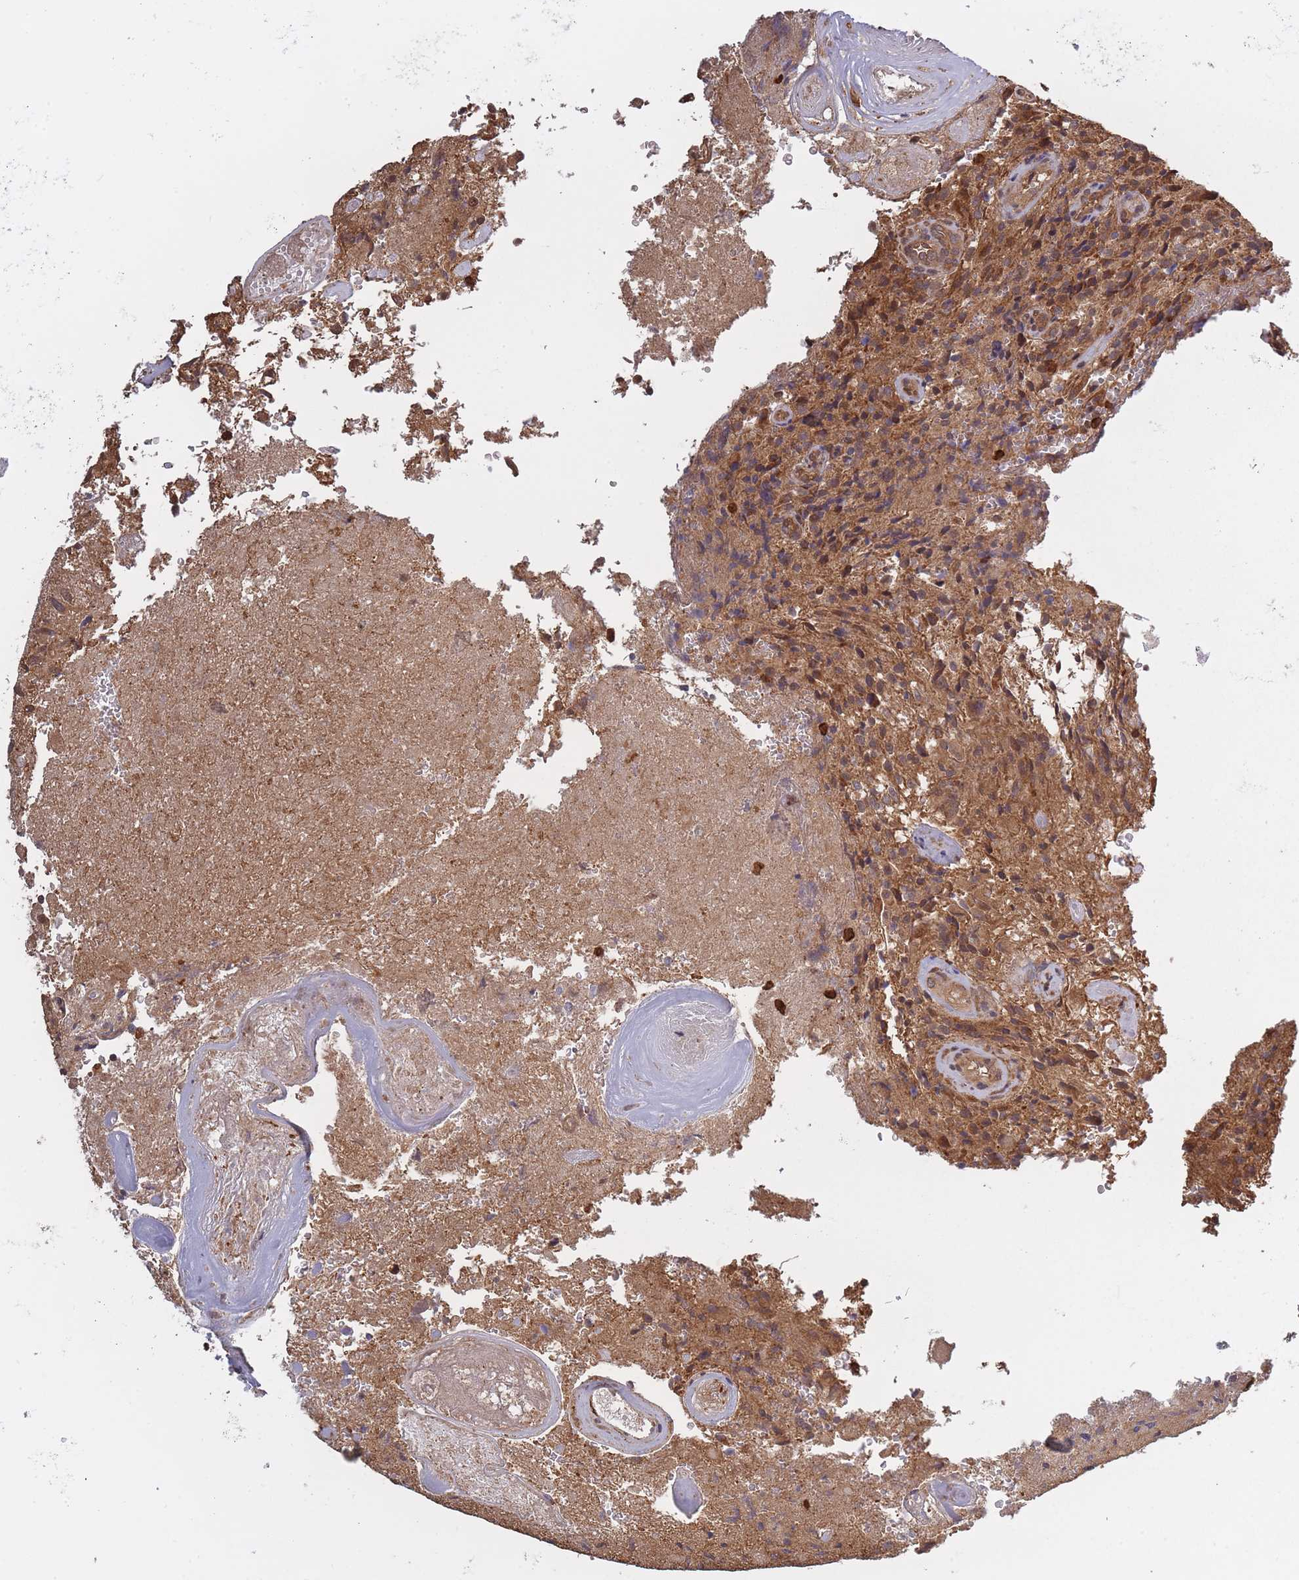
{"staining": {"intensity": "moderate", "quantity": ">75%", "location": "cytoplasmic/membranous"}, "tissue": "glioma", "cell_type": "Tumor cells", "image_type": "cancer", "snomed": [{"axis": "morphology", "description": "Normal tissue, NOS"}, {"axis": "morphology", "description": "Glioma, malignant, High grade"}, {"axis": "topography", "description": "Cerebral cortex"}], "caption": "Tumor cells exhibit medium levels of moderate cytoplasmic/membranous positivity in approximately >75% of cells in human malignant glioma (high-grade).", "gene": "ARL13B", "patient": {"sex": "male", "age": 56}}